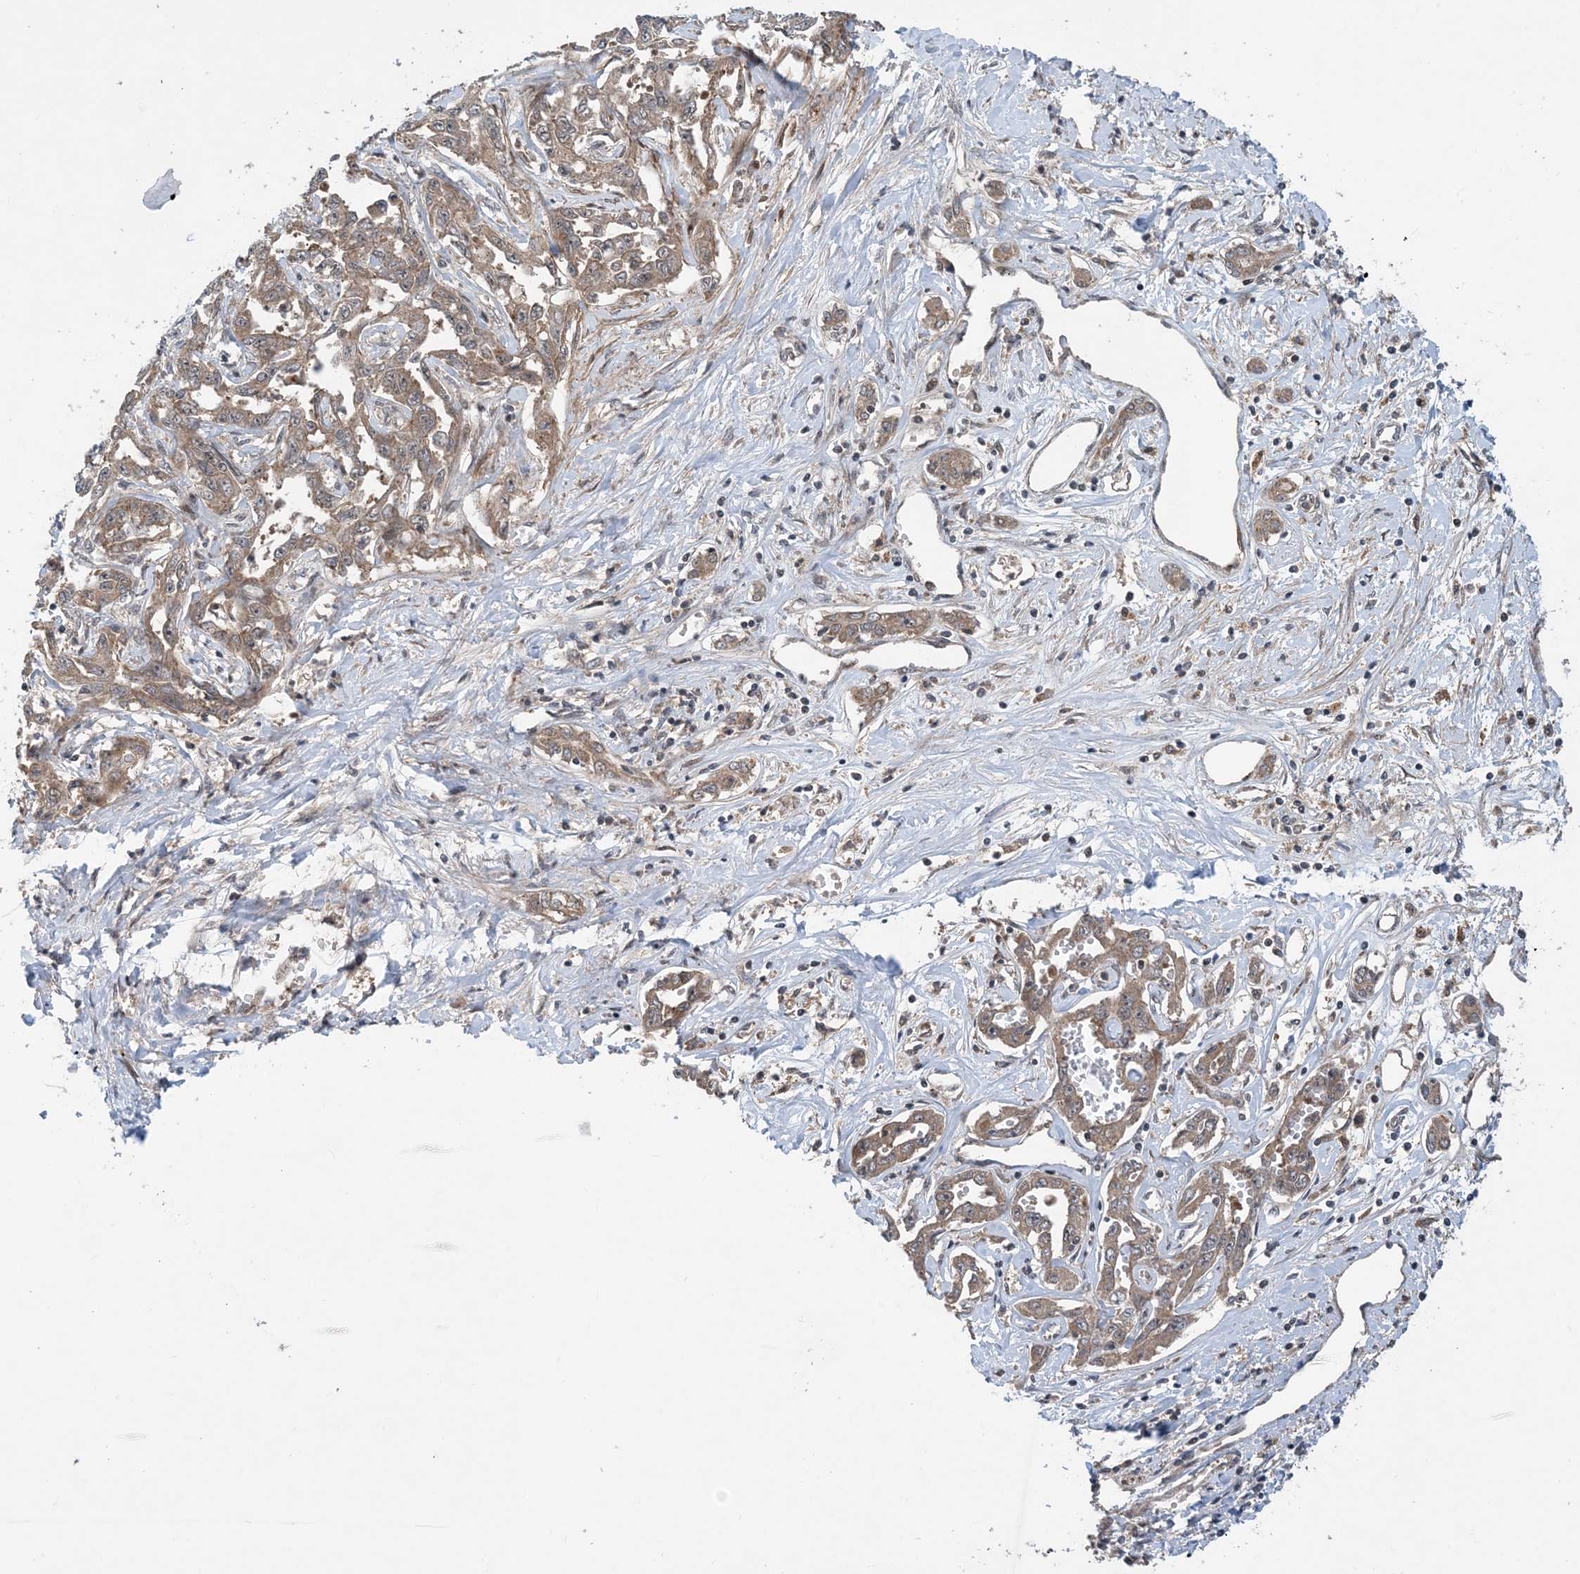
{"staining": {"intensity": "weak", "quantity": ">75%", "location": "cytoplasmic/membranous"}, "tissue": "liver cancer", "cell_type": "Tumor cells", "image_type": "cancer", "snomed": [{"axis": "morphology", "description": "Cholangiocarcinoma"}, {"axis": "topography", "description": "Liver"}], "caption": "Human cholangiocarcinoma (liver) stained with a brown dye demonstrates weak cytoplasmic/membranous positive staining in approximately >75% of tumor cells.", "gene": "HEMK1", "patient": {"sex": "male", "age": 59}}